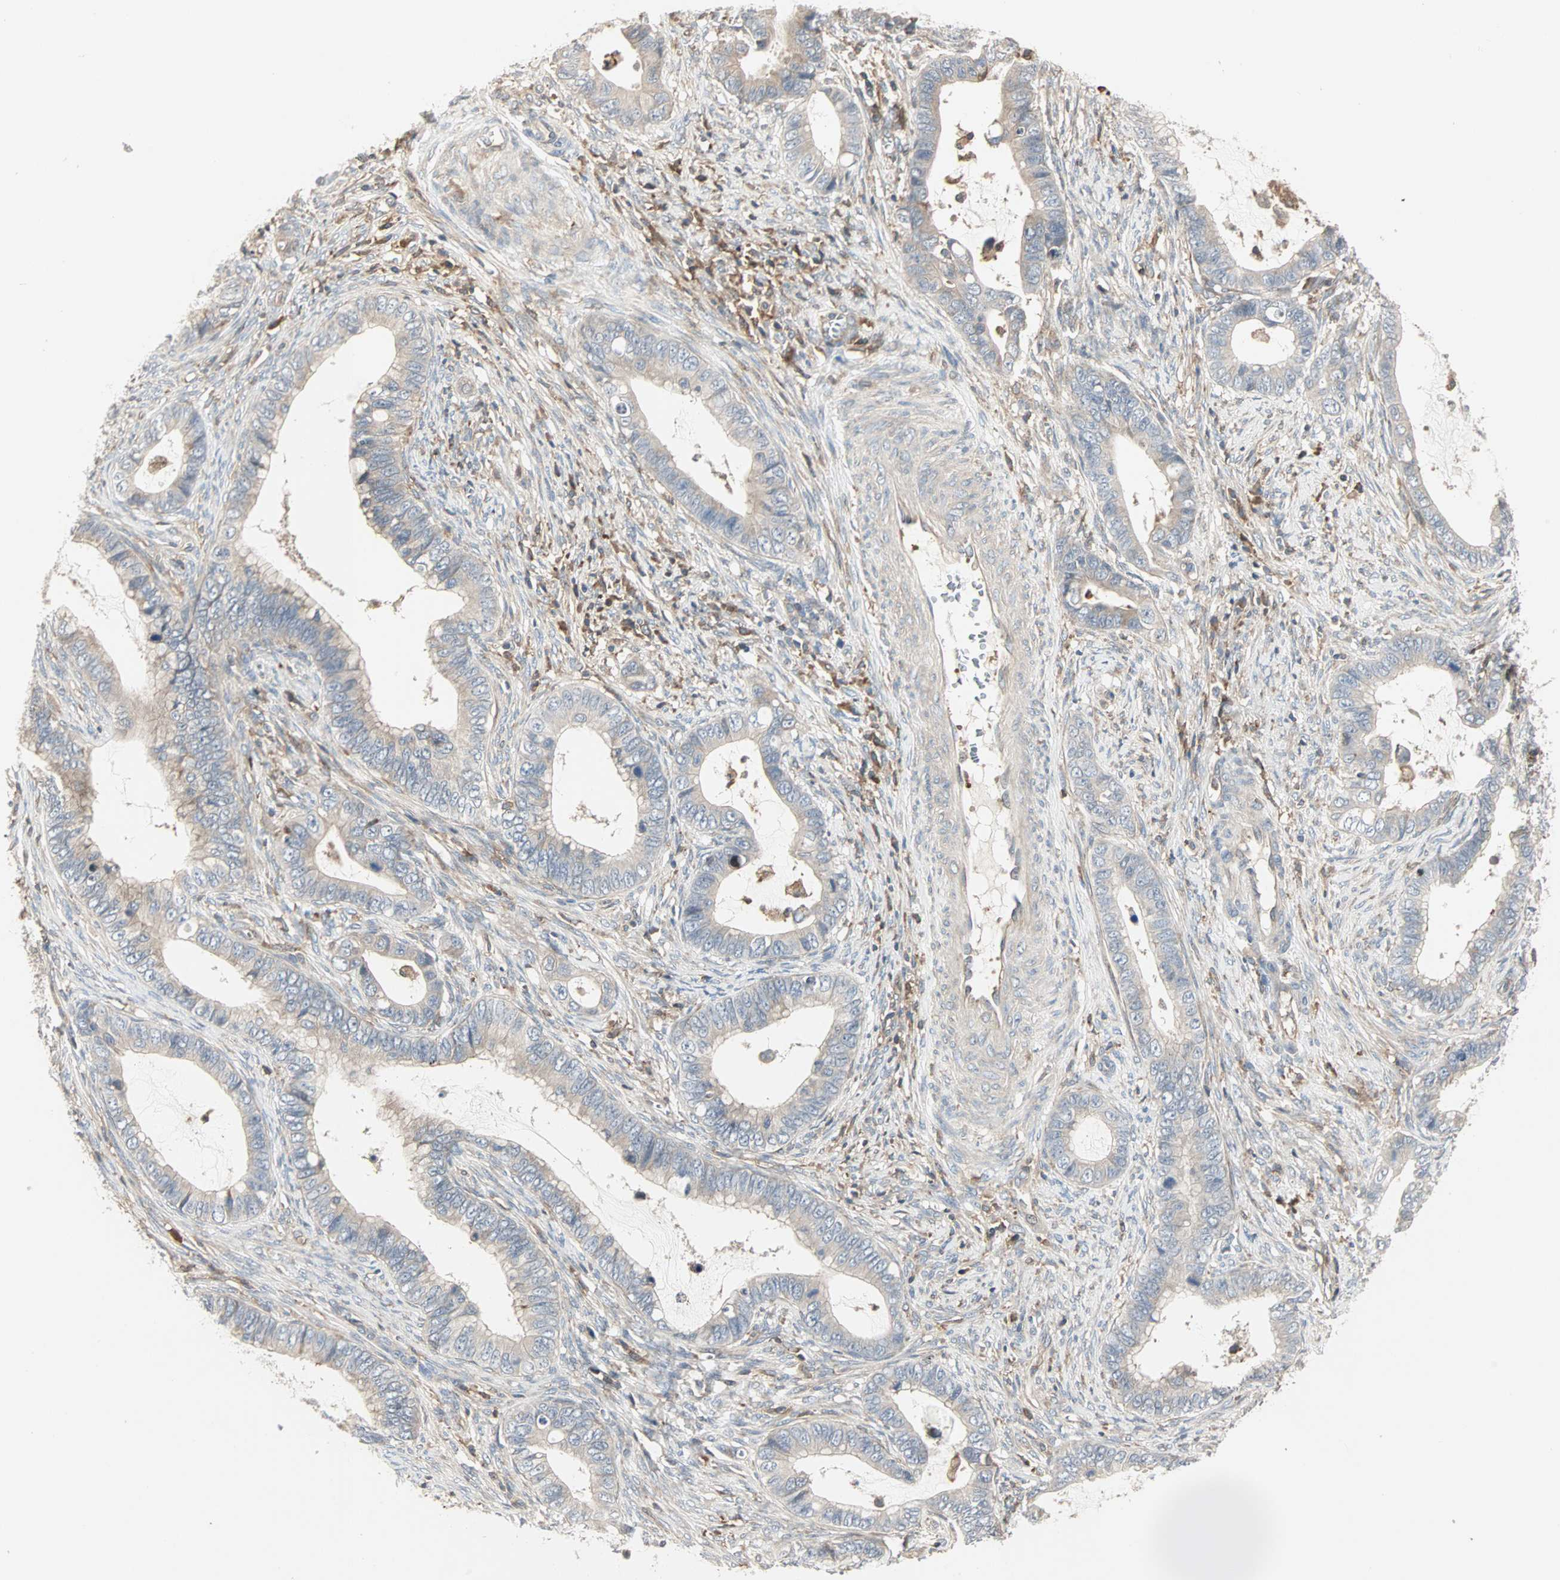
{"staining": {"intensity": "weak", "quantity": "25%-75%", "location": "cytoplasmic/membranous"}, "tissue": "cervical cancer", "cell_type": "Tumor cells", "image_type": "cancer", "snomed": [{"axis": "morphology", "description": "Adenocarcinoma, NOS"}, {"axis": "topography", "description": "Cervix"}], "caption": "A brown stain shows weak cytoplasmic/membranous positivity of a protein in adenocarcinoma (cervical) tumor cells.", "gene": "GNAI2", "patient": {"sex": "female", "age": 44}}